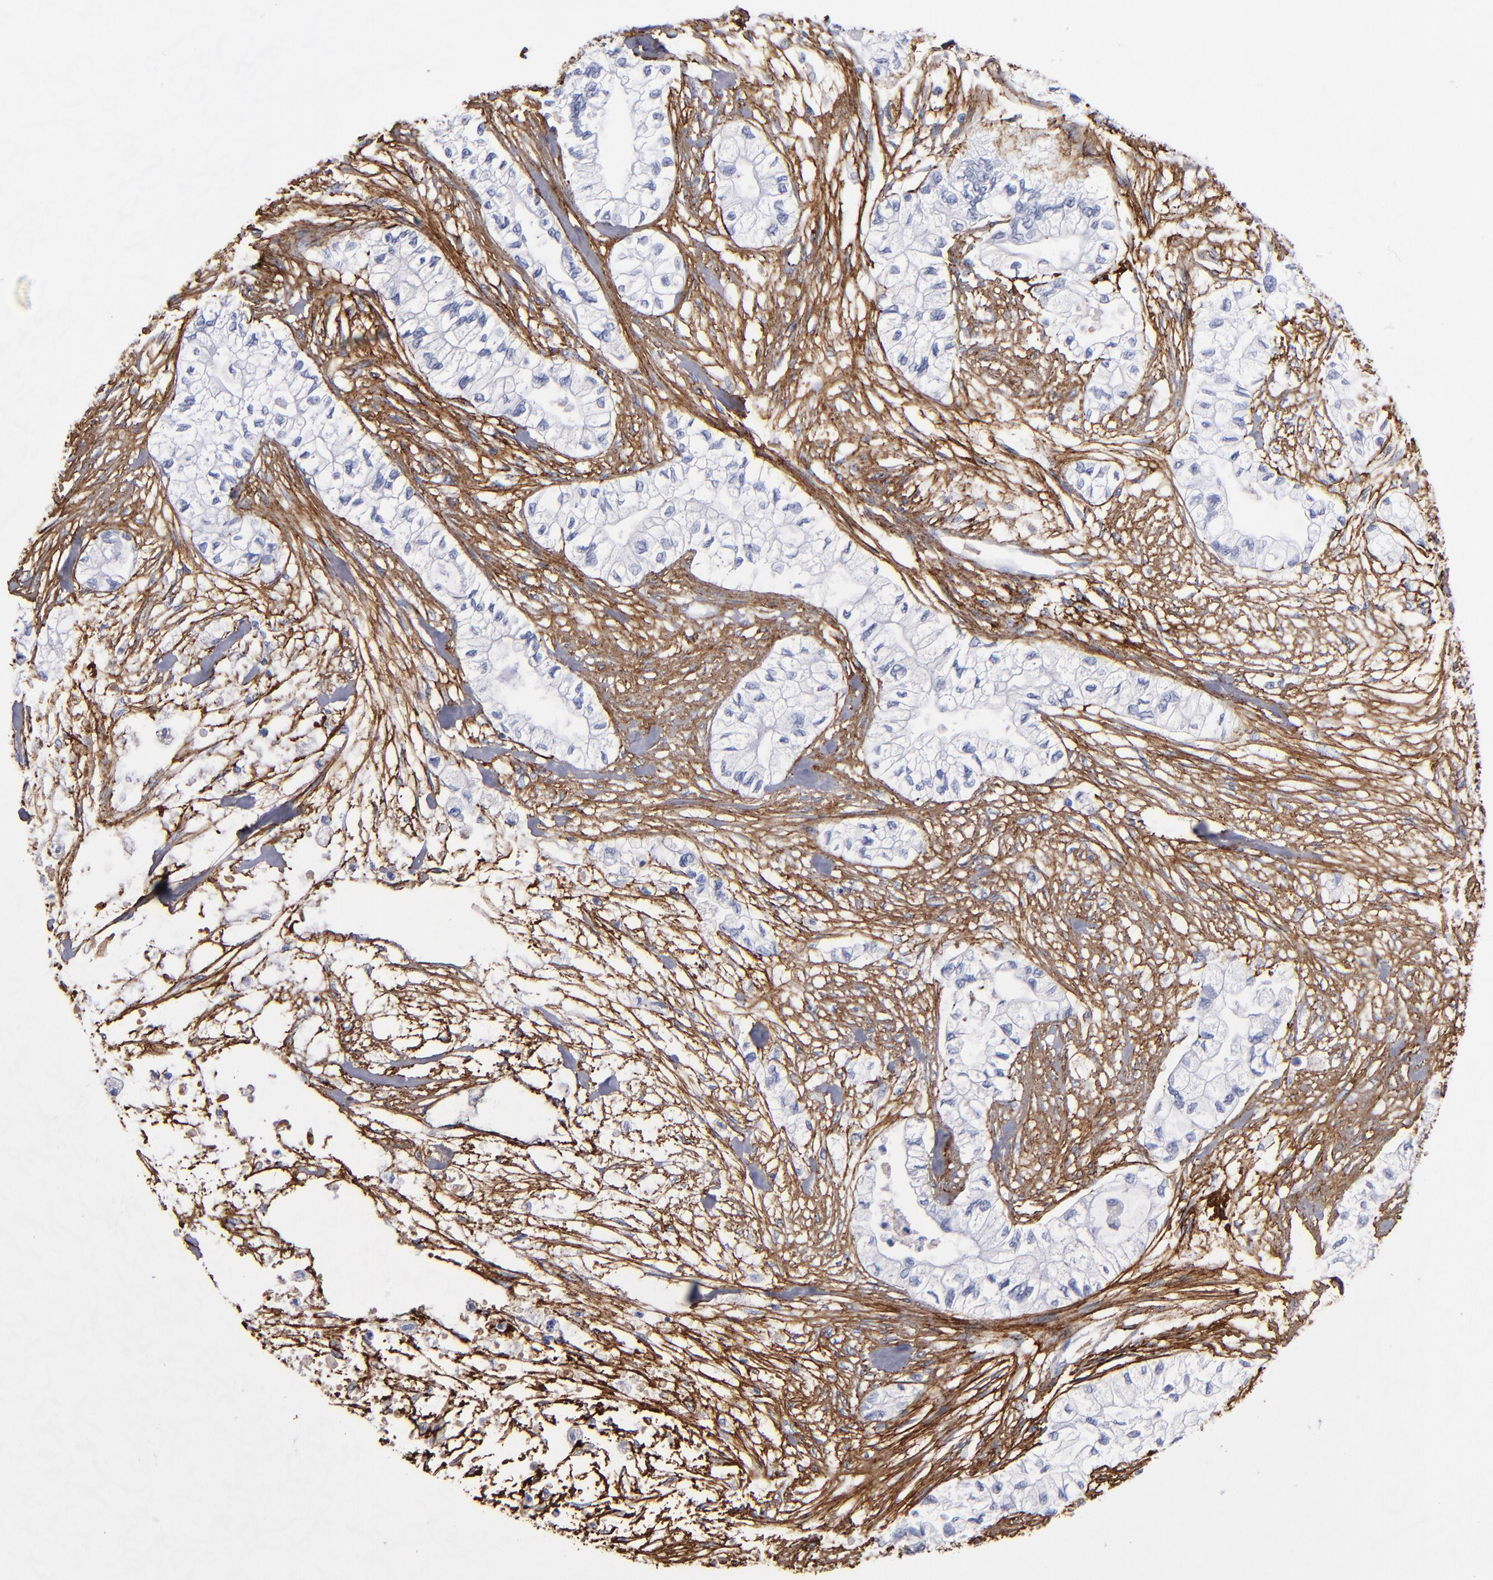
{"staining": {"intensity": "negative", "quantity": "none", "location": "none"}, "tissue": "pancreatic cancer", "cell_type": "Tumor cells", "image_type": "cancer", "snomed": [{"axis": "morphology", "description": "Adenocarcinoma, NOS"}, {"axis": "topography", "description": "Pancreas"}], "caption": "Tumor cells show no significant expression in pancreatic cancer.", "gene": "EMILIN1", "patient": {"sex": "male", "age": 79}}